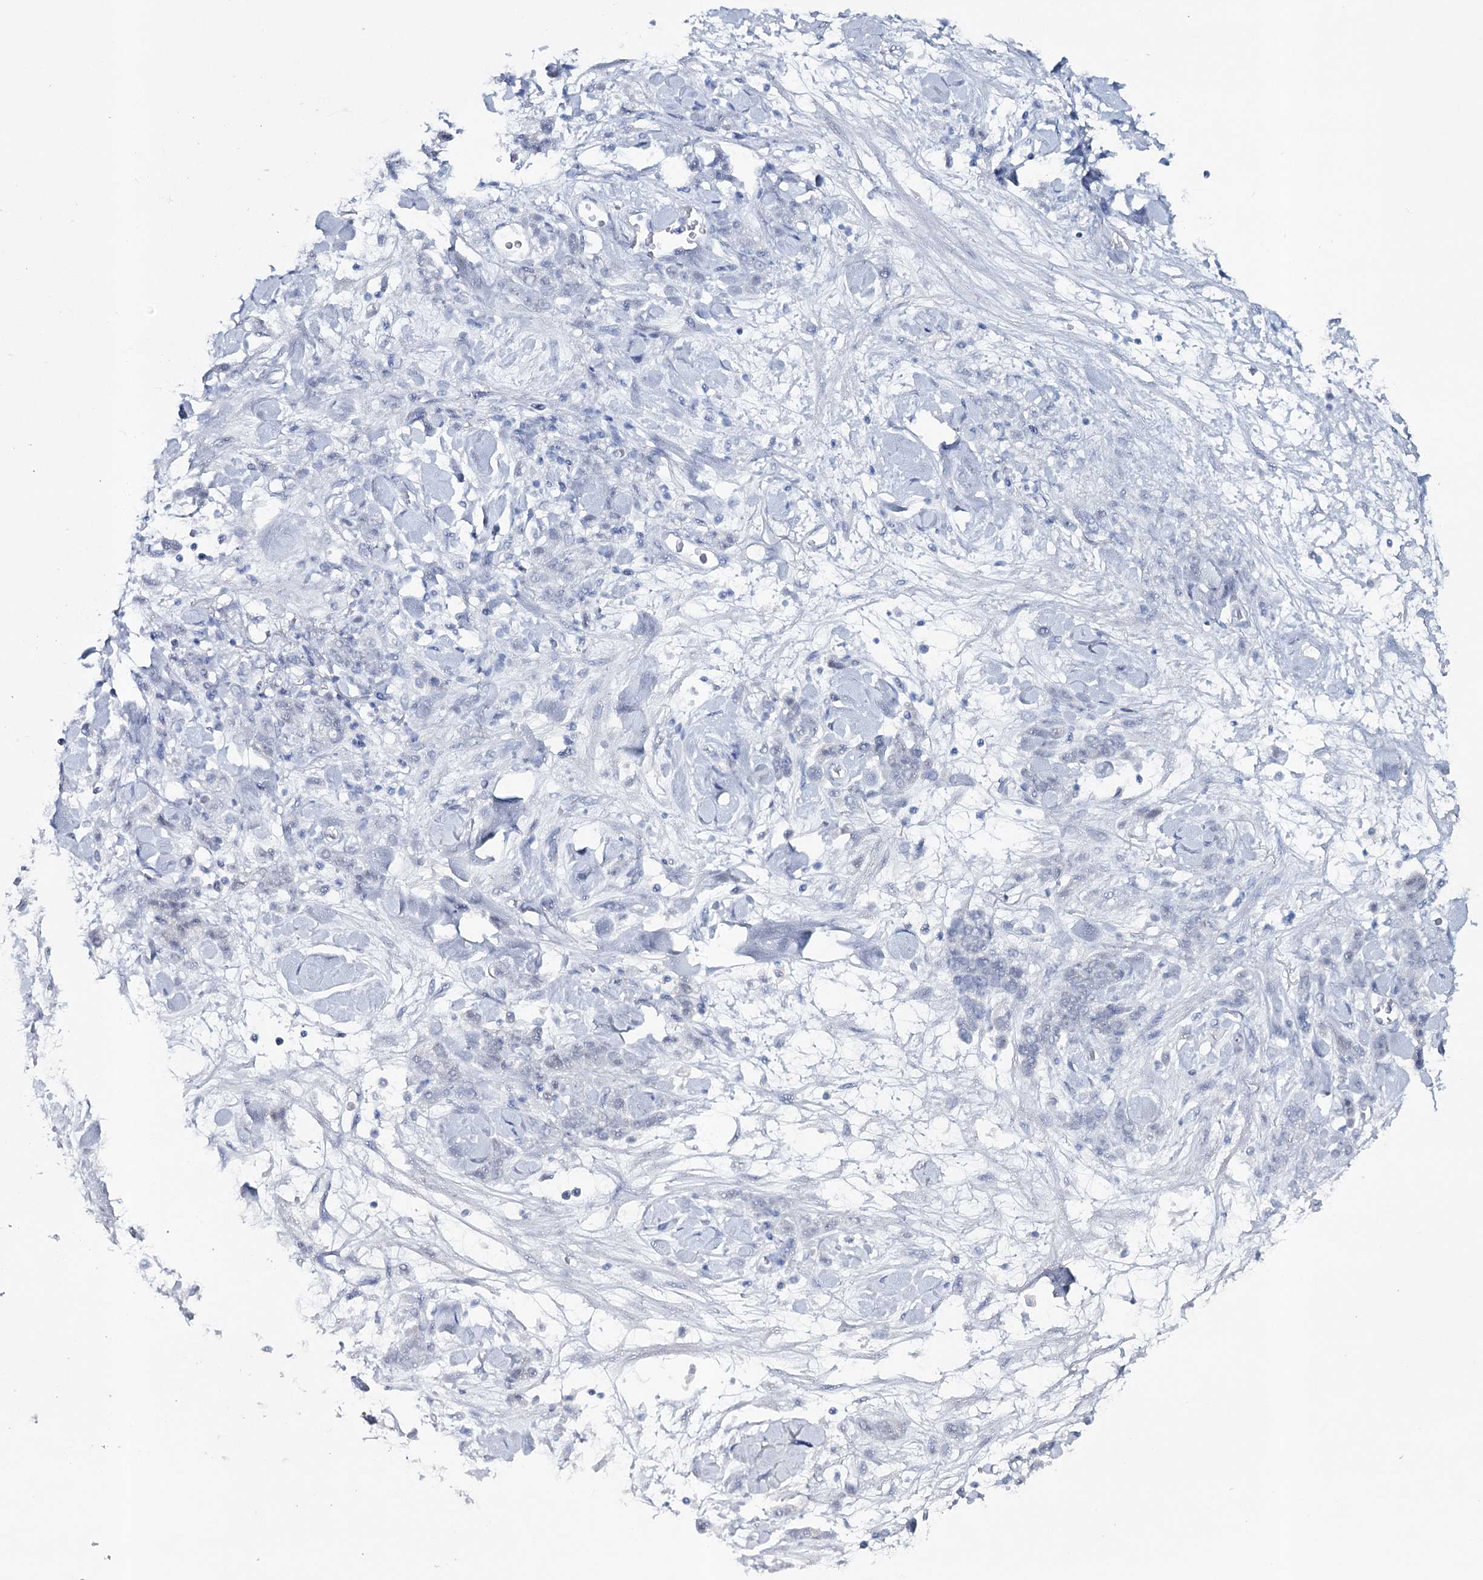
{"staining": {"intensity": "negative", "quantity": "none", "location": "none"}, "tissue": "stomach cancer", "cell_type": "Tumor cells", "image_type": "cancer", "snomed": [{"axis": "morphology", "description": "Normal tissue, NOS"}, {"axis": "morphology", "description": "Adenocarcinoma, NOS"}, {"axis": "topography", "description": "Stomach"}], "caption": "The histopathology image shows no significant staining in tumor cells of stomach cancer.", "gene": "ZC3H8", "patient": {"sex": "male", "age": 82}}